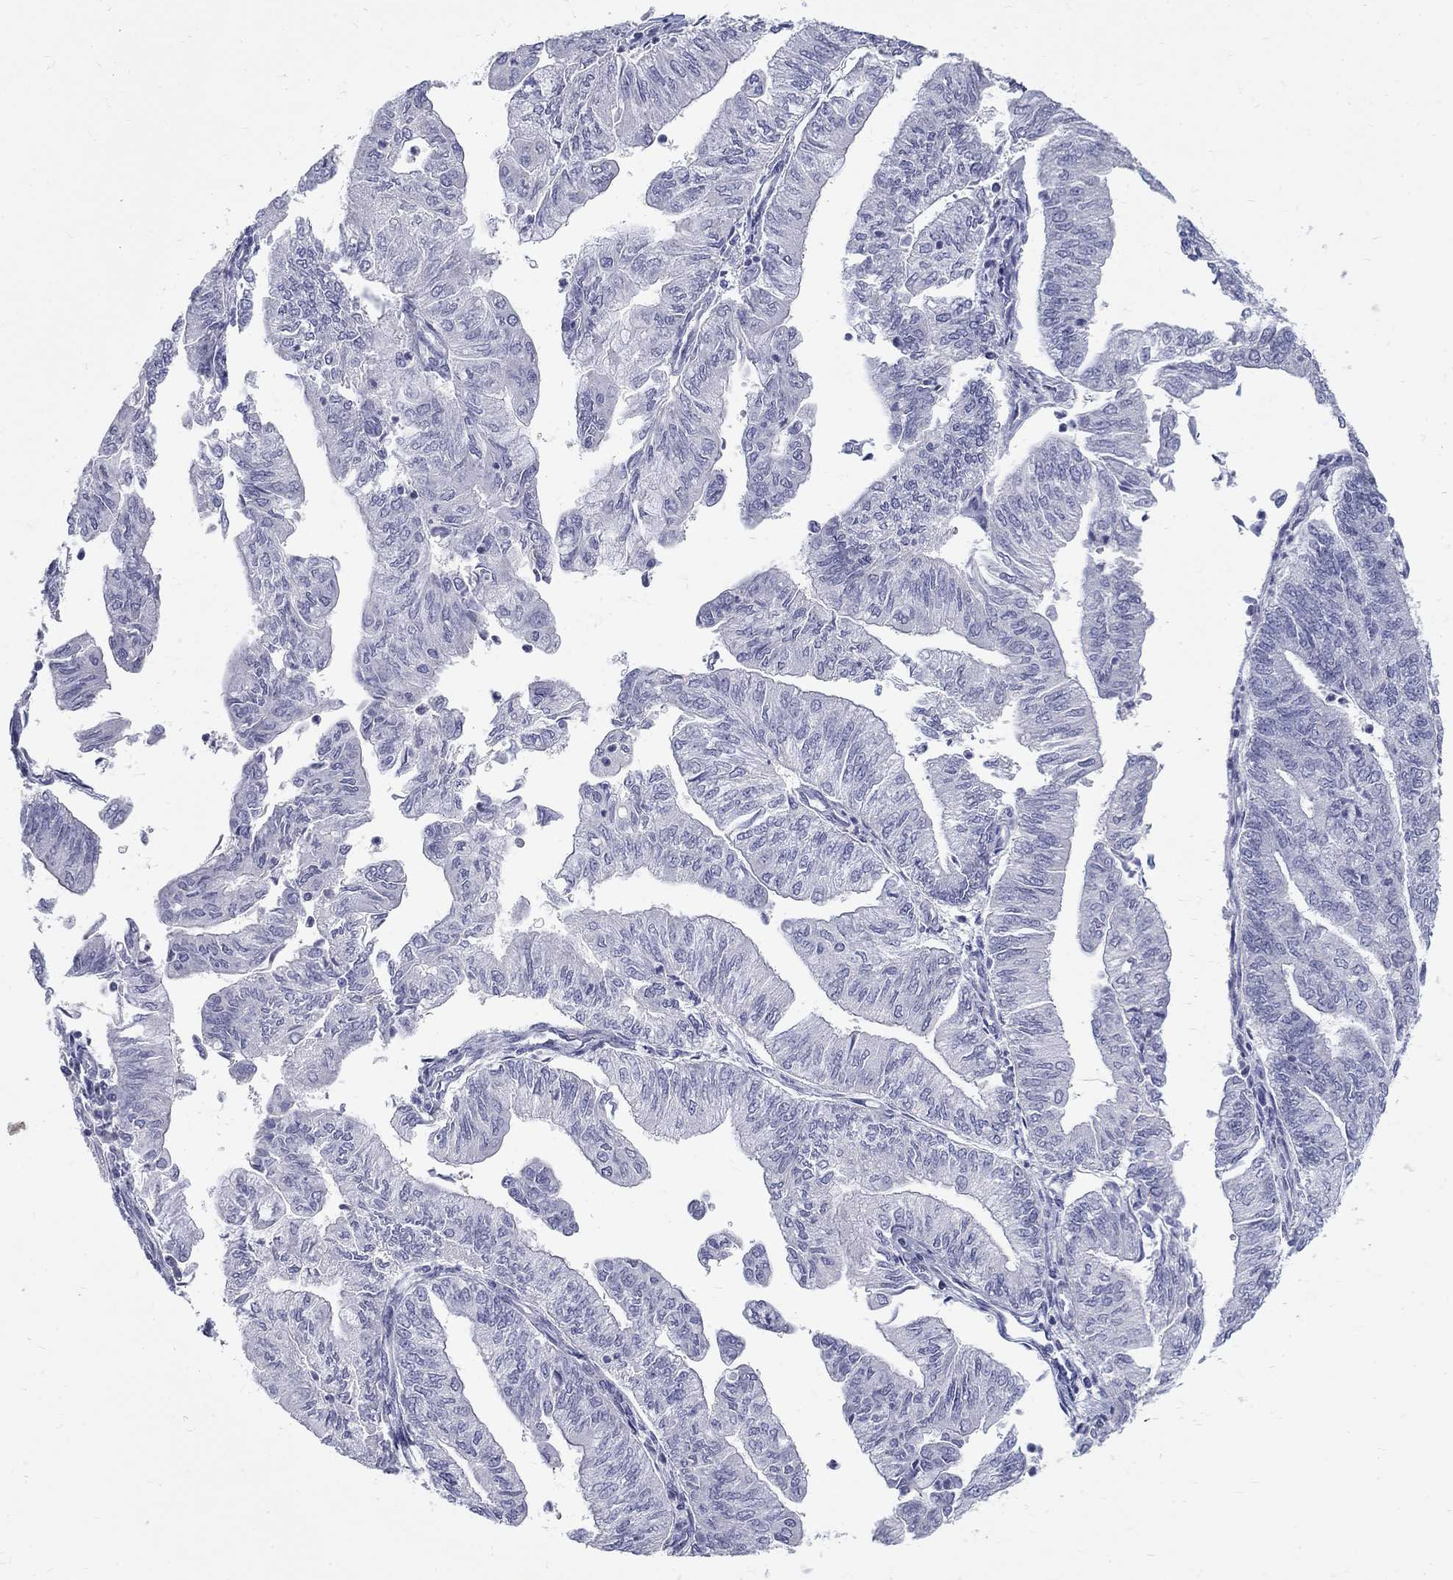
{"staining": {"intensity": "negative", "quantity": "none", "location": "none"}, "tissue": "endometrial cancer", "cell_type": "Tumor cells", "image_type": "cancer", "snomed": [{"axis": "morphology", "description": "Adenocarcinoma, NOS"}, {"axis": "topography", "description": "Endometrium"}], "caption": "Immunohistochemistry of endometrial adenocarcinoma reveals no expression in tumor cells.", "gene": "MAGEB6", "patient": {"sex": "female", "age": 59}}